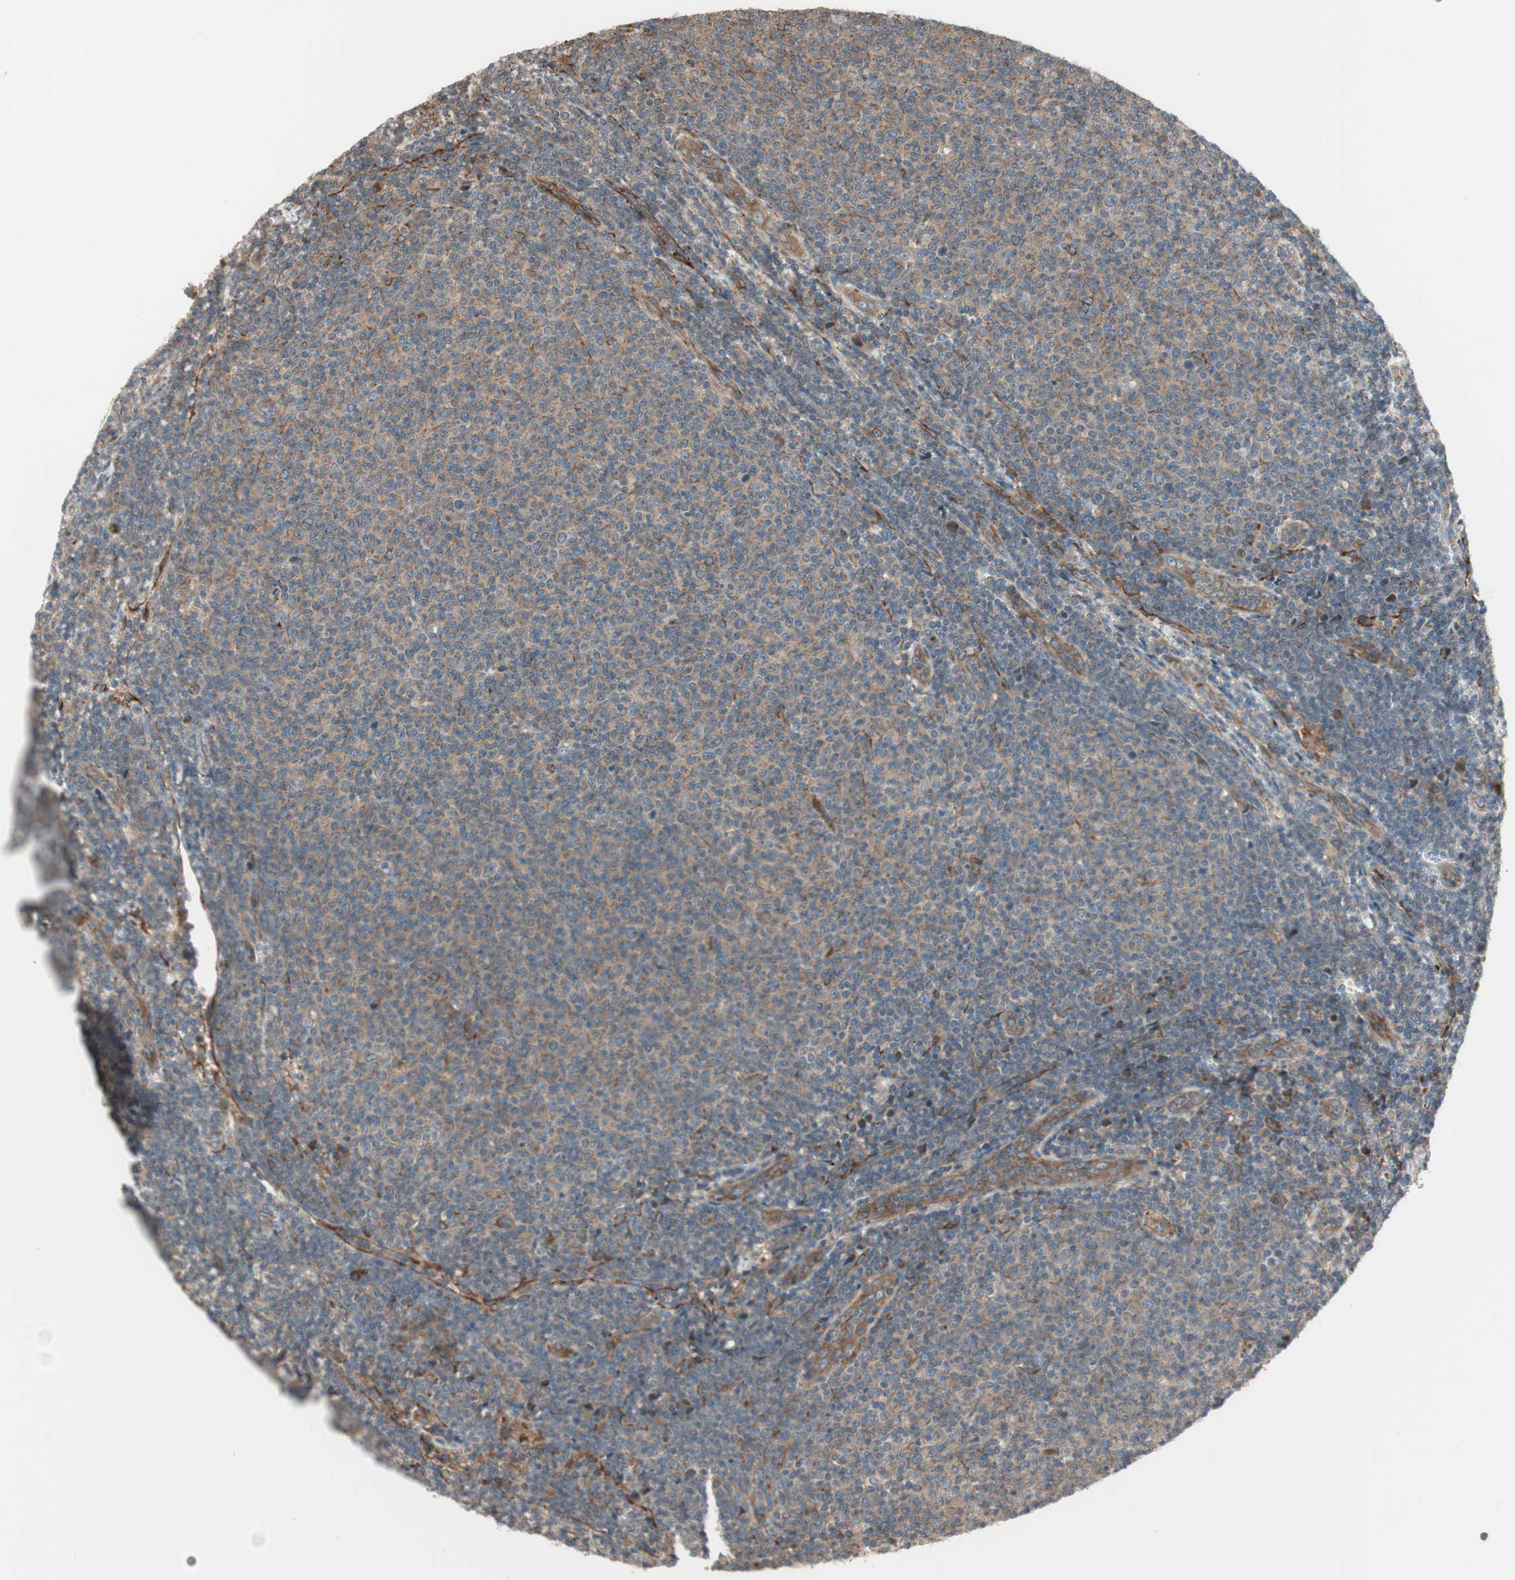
{"staining": {"intensity": "weak", "quantity": ">75%", "location": "cytoplasmic/membranous"}, "tissue": "lymphoma", "cell_type": "Tumor cells", "image_type": "cancer", "snomed": [{"axis": "morphology", "description": "Malignant lymphoma, non-Hodgkin's type, Low grade"}, {"axis": "topography", "description": "Lymph node"}], "caption": "A micrograph showing weak cytoplasmic/membranous positivity in about >75% of tumor cells in lymphoma, as visualized by brown immunohistochemical staining.", "gene": "PRKG1", "patient": {"sex": "male", "age": 66}}